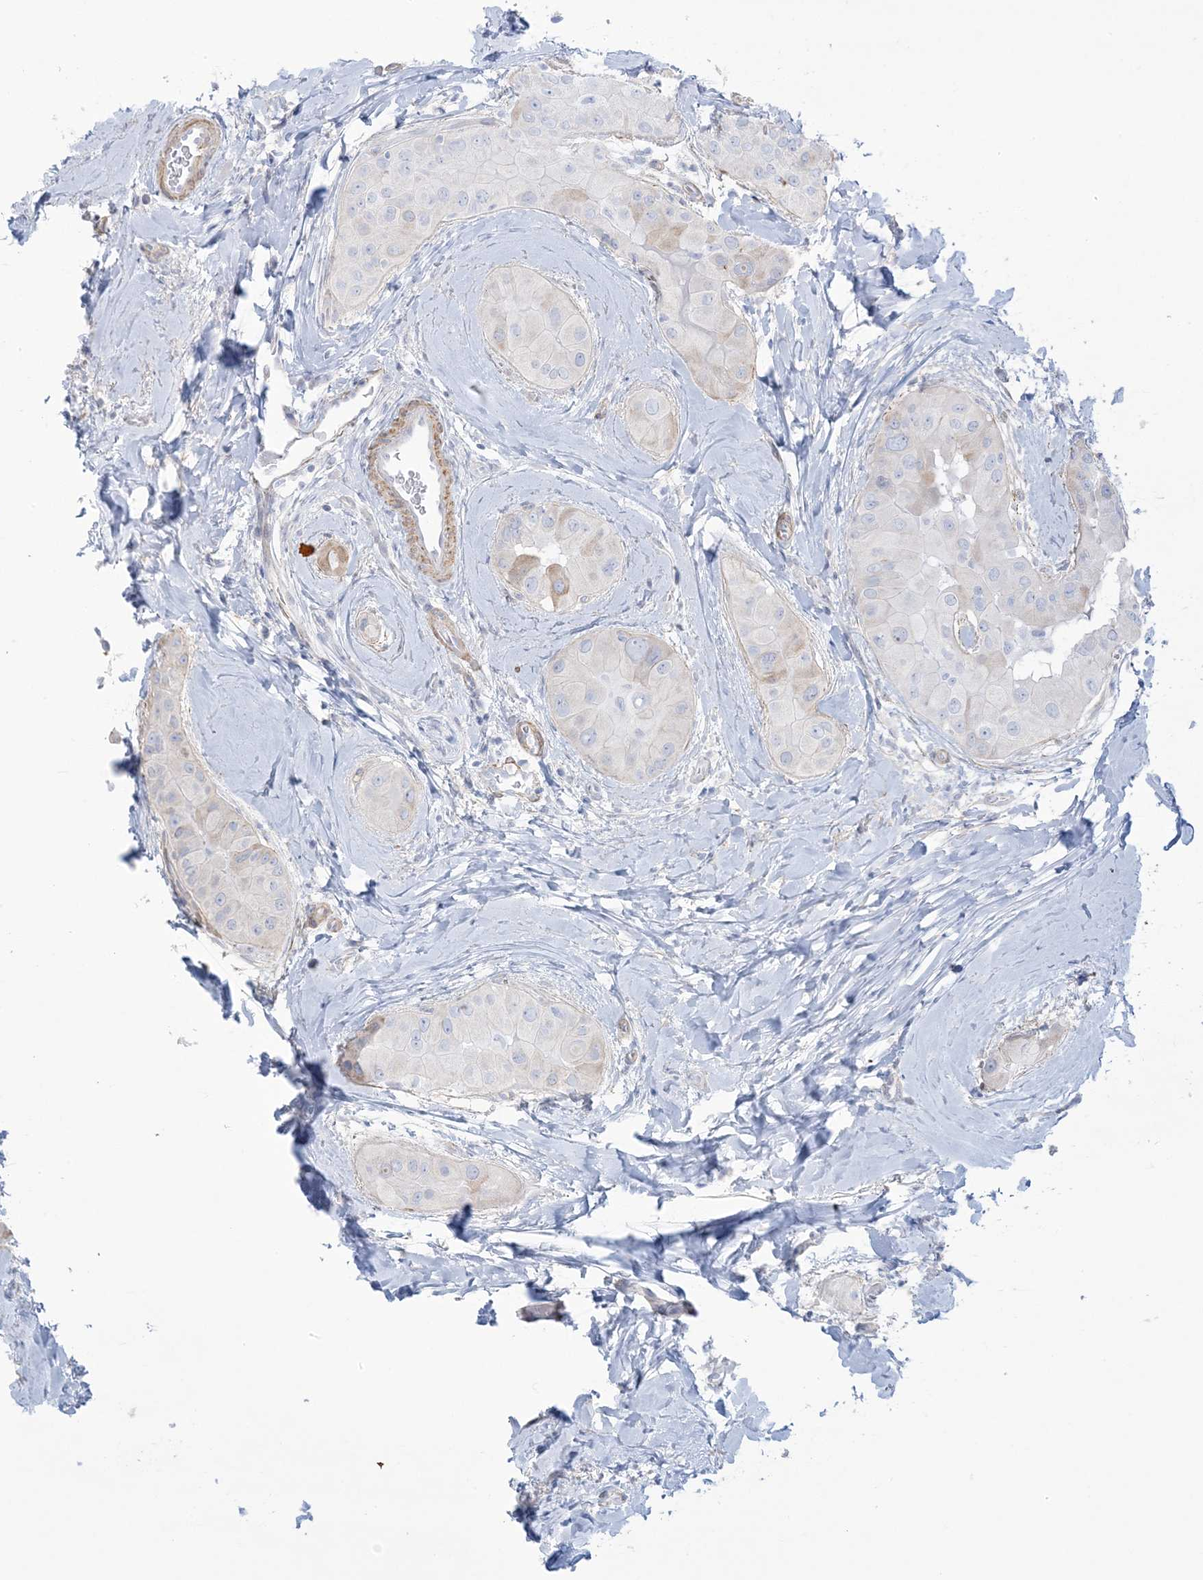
{"staining": {"intensity": "weak", "quantity": "<25%", "location": "cytoplasmic/membranous"}, "tissue": "thyroid cancer", "cell_type": "Tumor cells", "image_type": "cancer", "snomed": [{"axis": "morphology", "description": "Papillary adenocarcinoma, NOS"}, {"axis": "topography", "description": "Thyroid gland"}], "caption": "There is no significant staining in tumor cells of thyroid cancer (papillary adenocarcinoma).", "gene": "AGXT", "patient": {"sex": "male", "age": 33}}